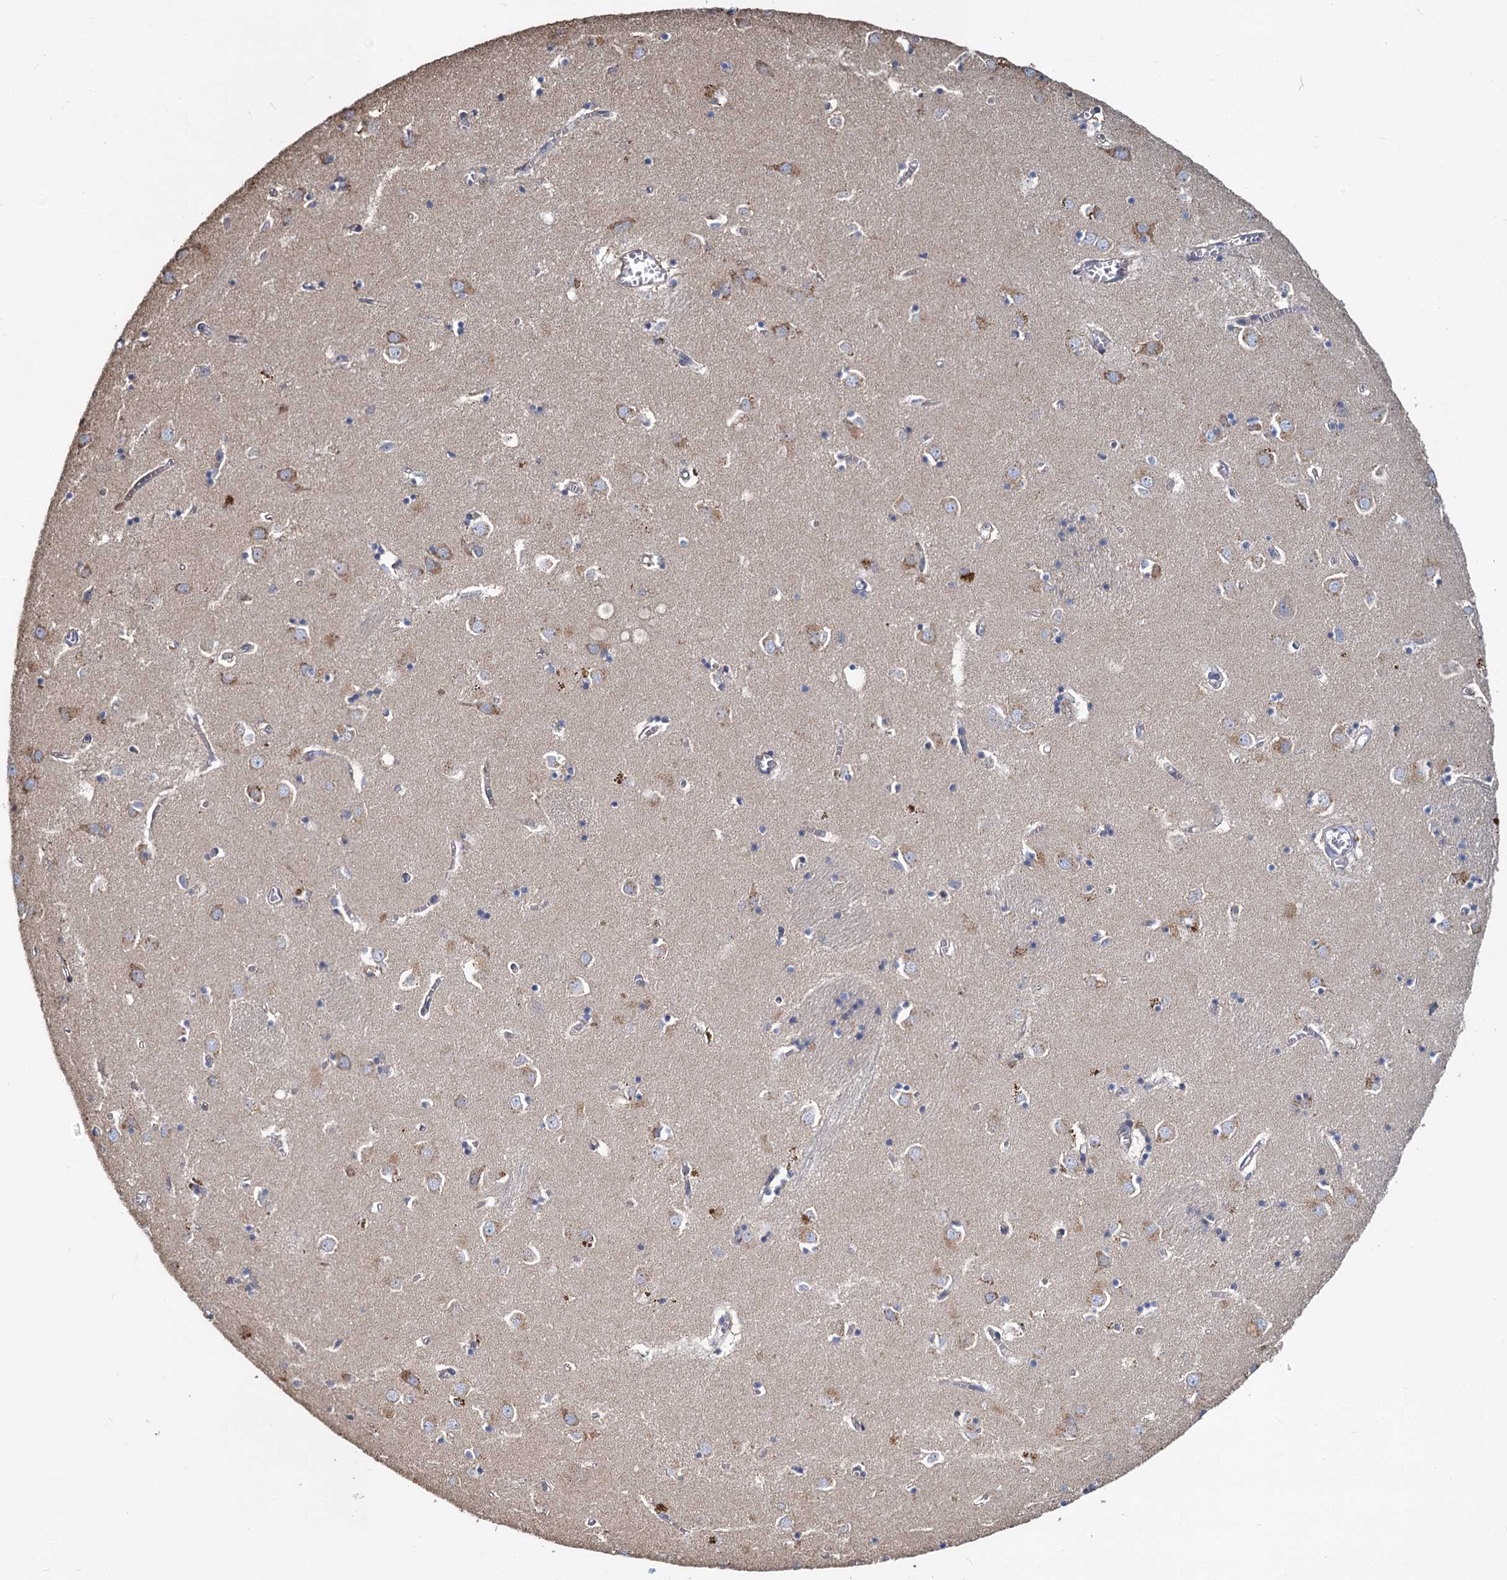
{"staining": {"intensity": "weak", "quantity": "<25%", "location": "cytoplasmic/membranous"}, "tissue": "caudate", "cell_type": "Glial cells", "image_type": "normal", "snomed": [{"axis": "morphology", "description": "Normal tissue, NOS"}, {"axis": "topography", "description": "Lateral ventricle wall"}], "caption": "The immunohistochemistry (IHC) micrograph has no significant positivity in glial cells of caudate.", "gene": "DCUN1D2", "patient": {"sex": "male", "age": 70}}